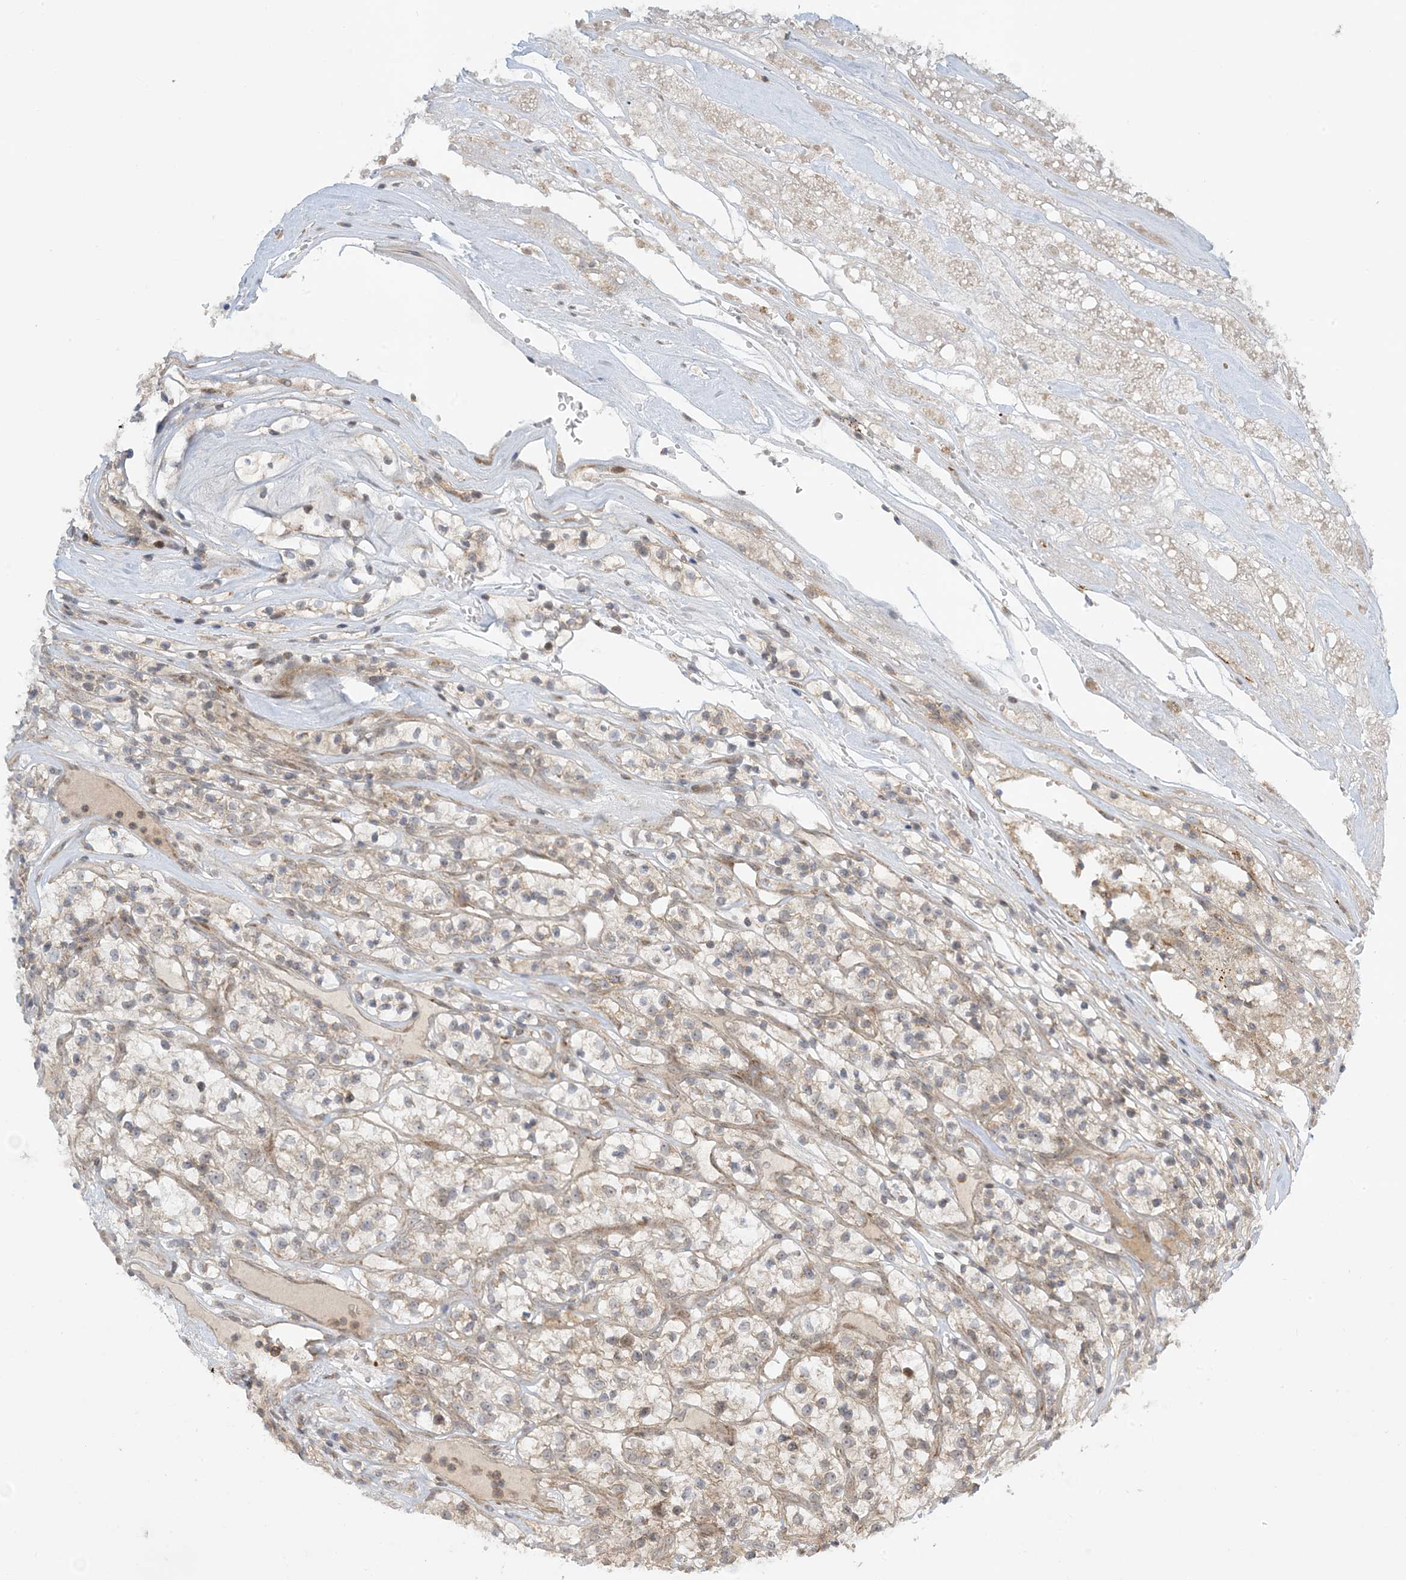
{"staining": {"intensity": "weak", "quantity": "<25%", "location": "cytoplasmic/membranous"}, "tissue": "renal cancer", "cell_type": "Tumor cells", "image_type": "cancer", "snomed": [{"axis": "morphology", "description": "Adenocarcinoma, NOS"}, {"axis": "topography", "description": "Kidney"}], "caption": "Immunohistochemistry (IHC) micrograph of neoplastic tissue: human renal cancer stained with DAB exhibits no significant protein positivity in tumor cells.", "gene": "PHLDB2", "patient": {"sex": "female", "age": 57}}